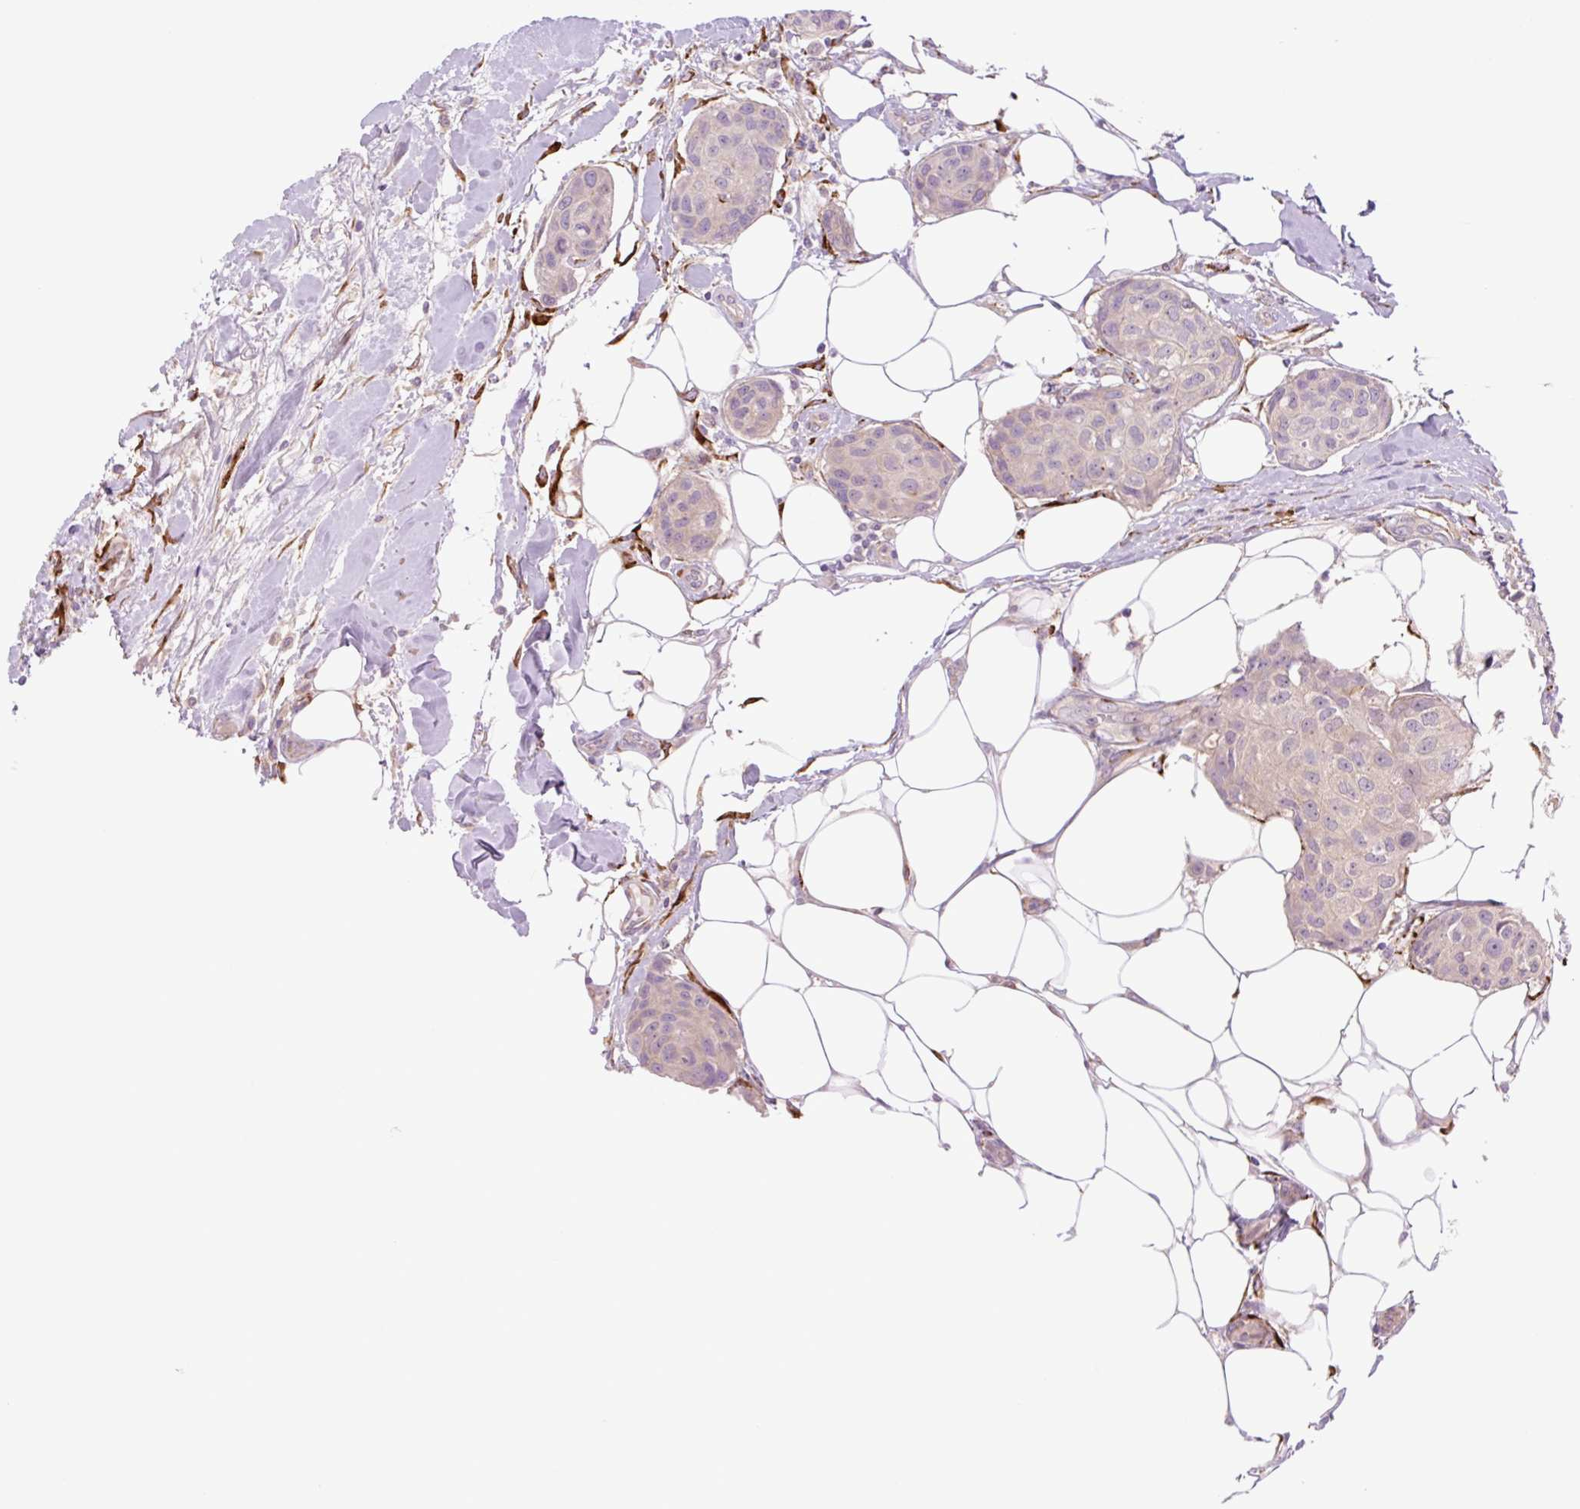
{"staining": {"intensity": "weak", "quantity": "<25%", "location": "cytoplasmic/membranous"}, "tissue": "breast cancer", "cell_type": "Tumor cells", "image_type": "cancer", "snomed": [{"axis": "morphology", "description": "Duct carcinoma"}, {"axis": "topography", "description": "Breast"}, {"axis": "topography", "description": "Lymph node"}], "caption": "A high-resolution image shows immunohistochemistry staining of intraductal carcinoma (breast), which exhibits no significant expression in tumor cells. (Brightfield microscopy of DAB (3,3'-diaminobenzidine) IHC at high magnification).", "gene": "COL5A1", "patient": {"sex": "female", "age": 80}}